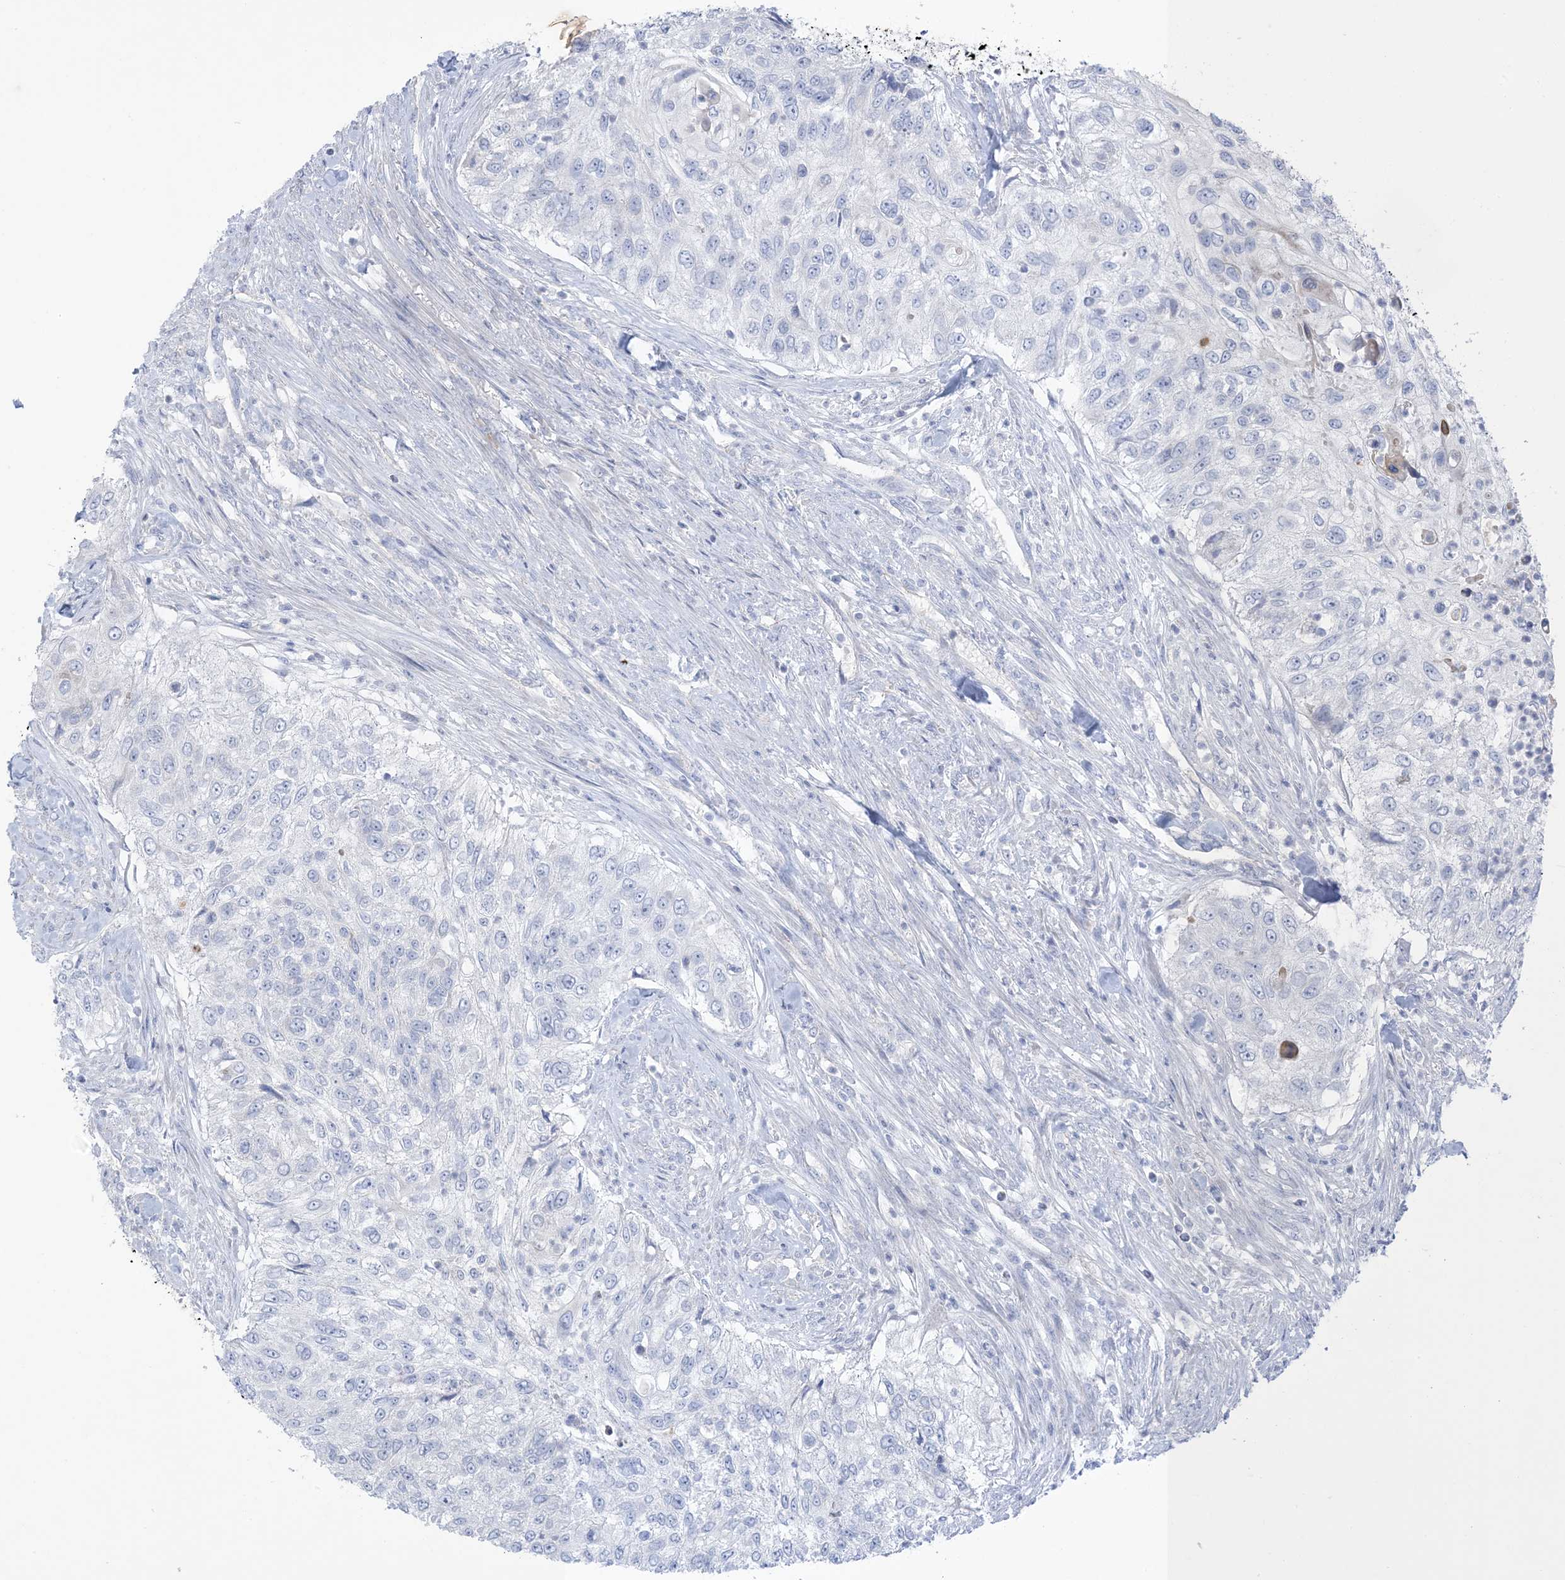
{"staining": {"intensity": "negative", "quantity": "none", "location": "none"}, "tissue": "urothelial cancer", "cell_type": "Tumor cells", "image_type": "cancer", "snomed": [{"axis": "morphology", "description": "Urothelial carcinoma, High grade"}, {"axis": "topography", "description": "Urinary bladder"}], "caption": "Human urothelial carcinoma (high-grade) stained for a protein using immunohistochemistry displays no expression in tumor cells.", "gene": "XIRP2", "patient": {"sex": "female", "age": 60}}